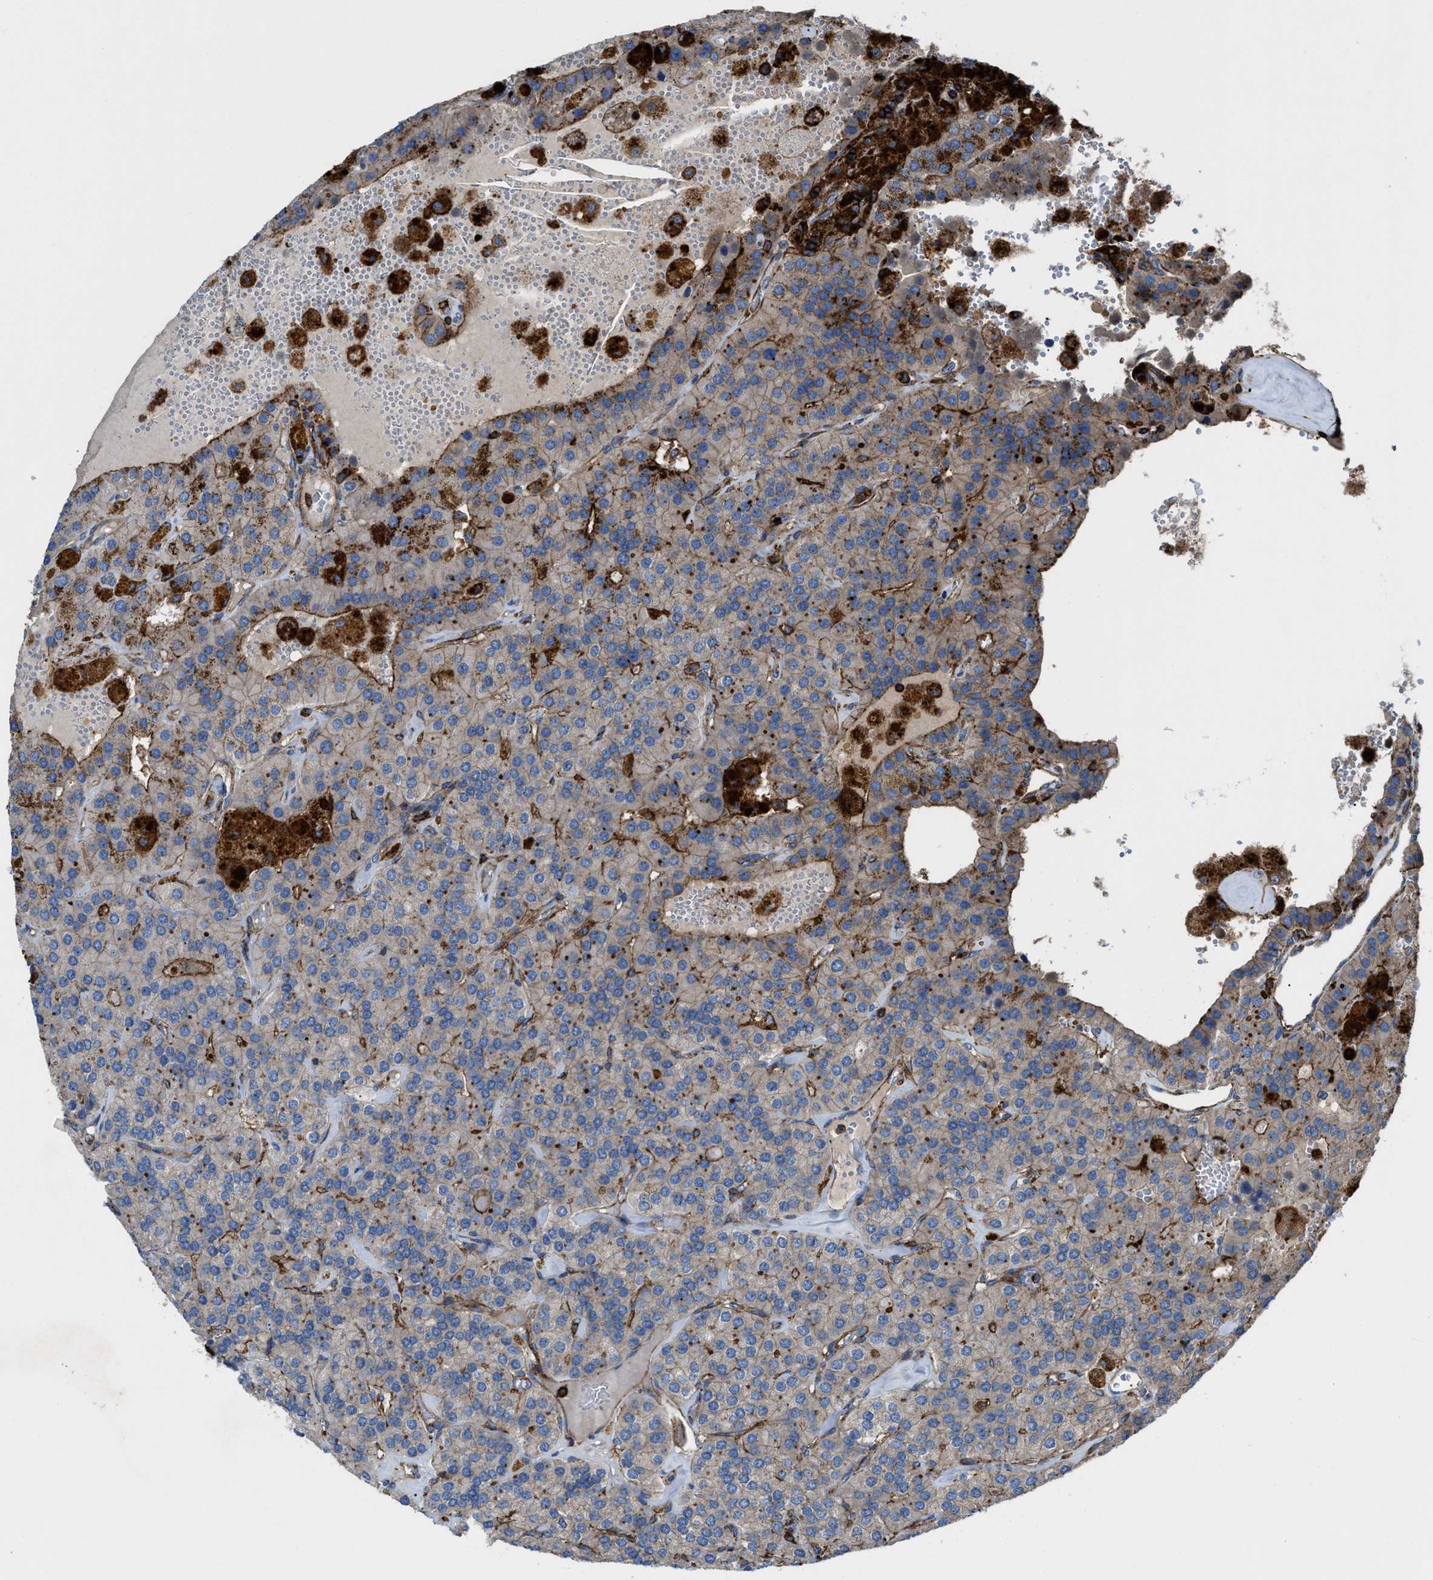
{"staining": {"intensity": "weak", "quantity": "25%-75%", "location": "cytoplasmic/membranous"}, "tissue": "parathyroid gland", "cell_type": "Glandular cells", "image_type": "normal", "snomed": [{"axis": "morphology", "description": "Normal tissue, NOS"}, {"axis": "morphology", "description": "Adenoma, NOS"}, {"axis": "topography", "description": "Parathyroid gland"}], "caption": "Glandular cells reveal low levels of weak cytoplasmic/membranous positivity in approximately 25%-75% of cells in unremarkable human parathyroid gland.", "gene": "AGPAT2", "patient": {"sex": "female", "age": 86}}